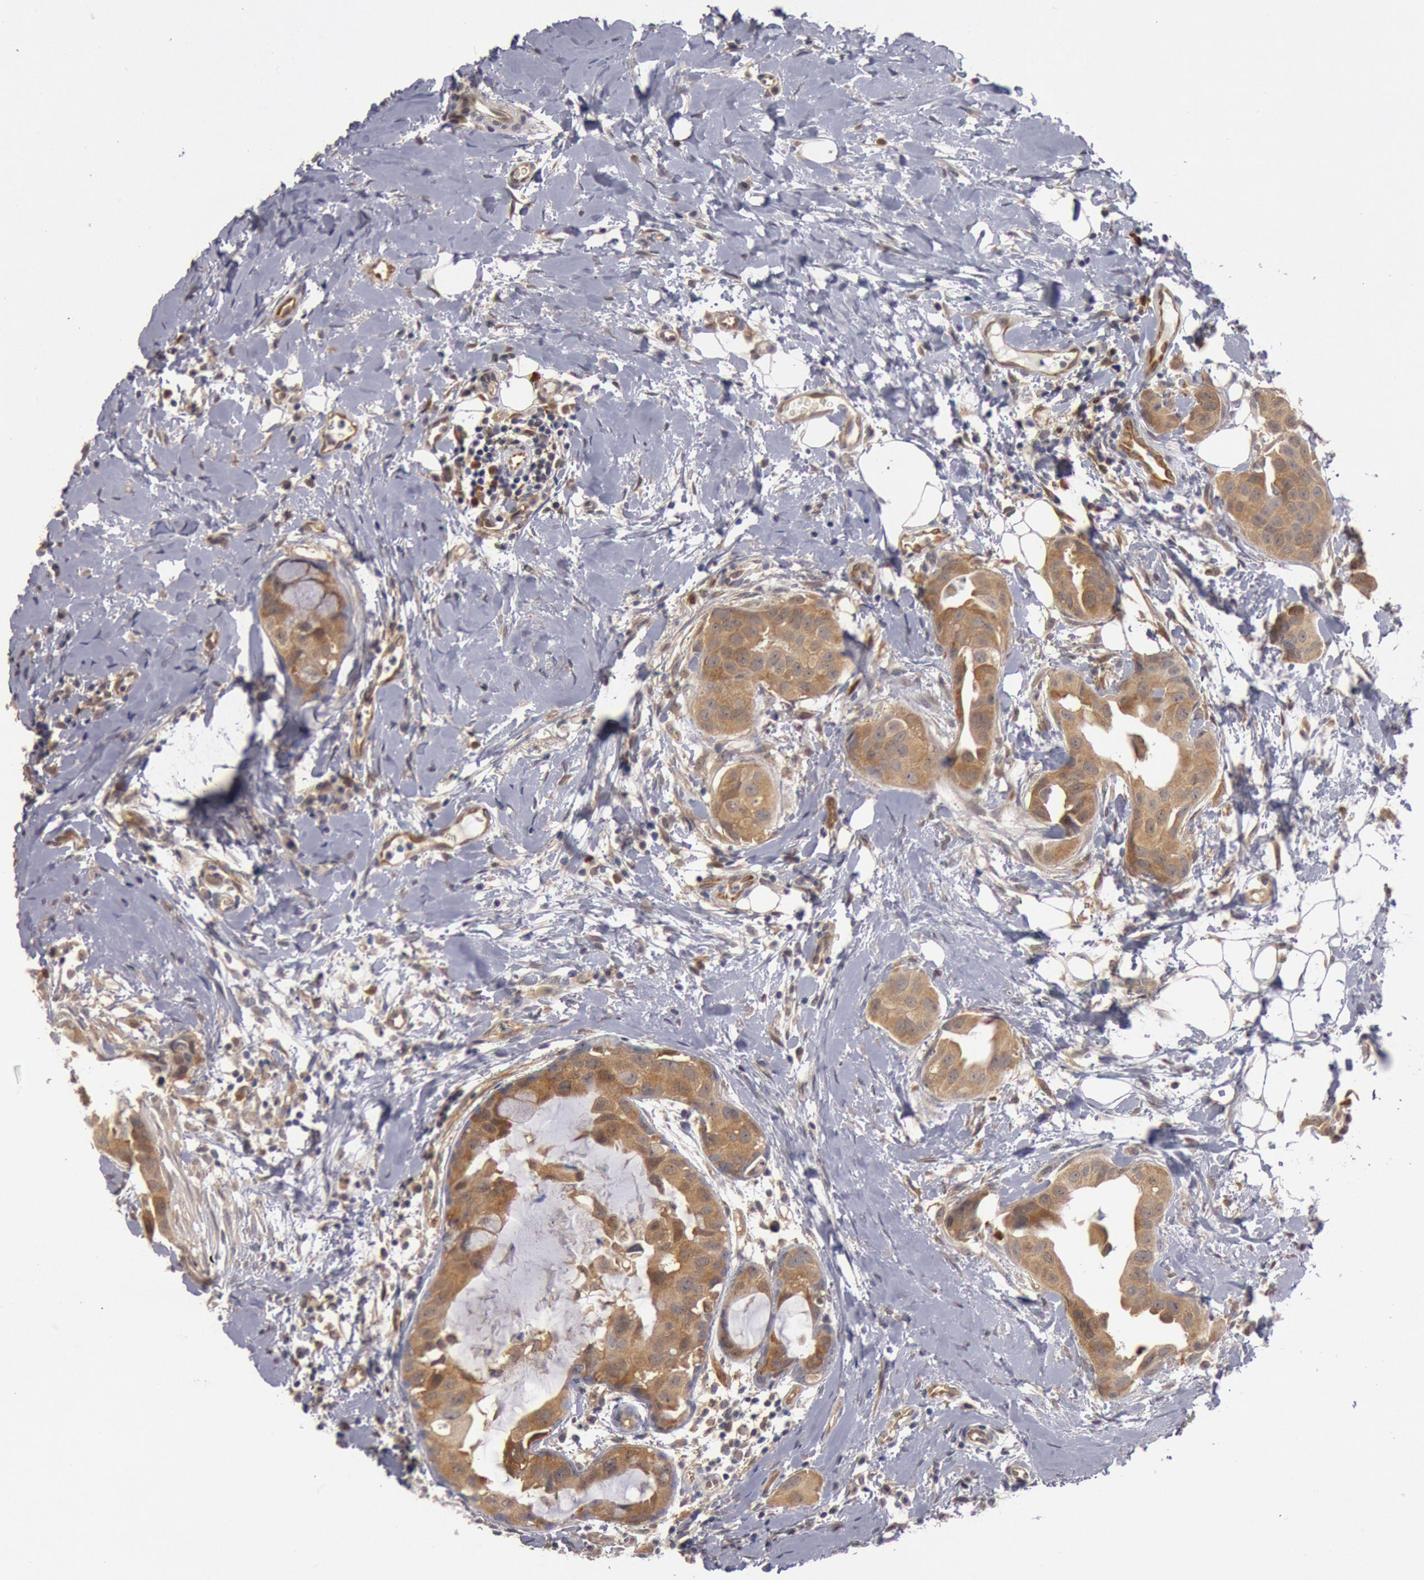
{"staining": {"intensity": "moderate", "quantity": ">75%", "location": "cytoplasmic/membranous"}, "tissue": "breast cancer", "cell_type": "Tumor cells", "image_type": "cancer", "snomed": [{"axis": "morphology", "description": "Duct carcinoma"}, {"axis": "topography", "description": "Breast"}], "caption": "A photomicrograph showing moderate cytoplasmic/membranous expression in approximately >75% of tumor cells in intraductal carcinoma (breast), as visualized by brown immunohistochemical staining.", "gene": "DNAJA1", "patient": {"sex": "female", "age": 40}}